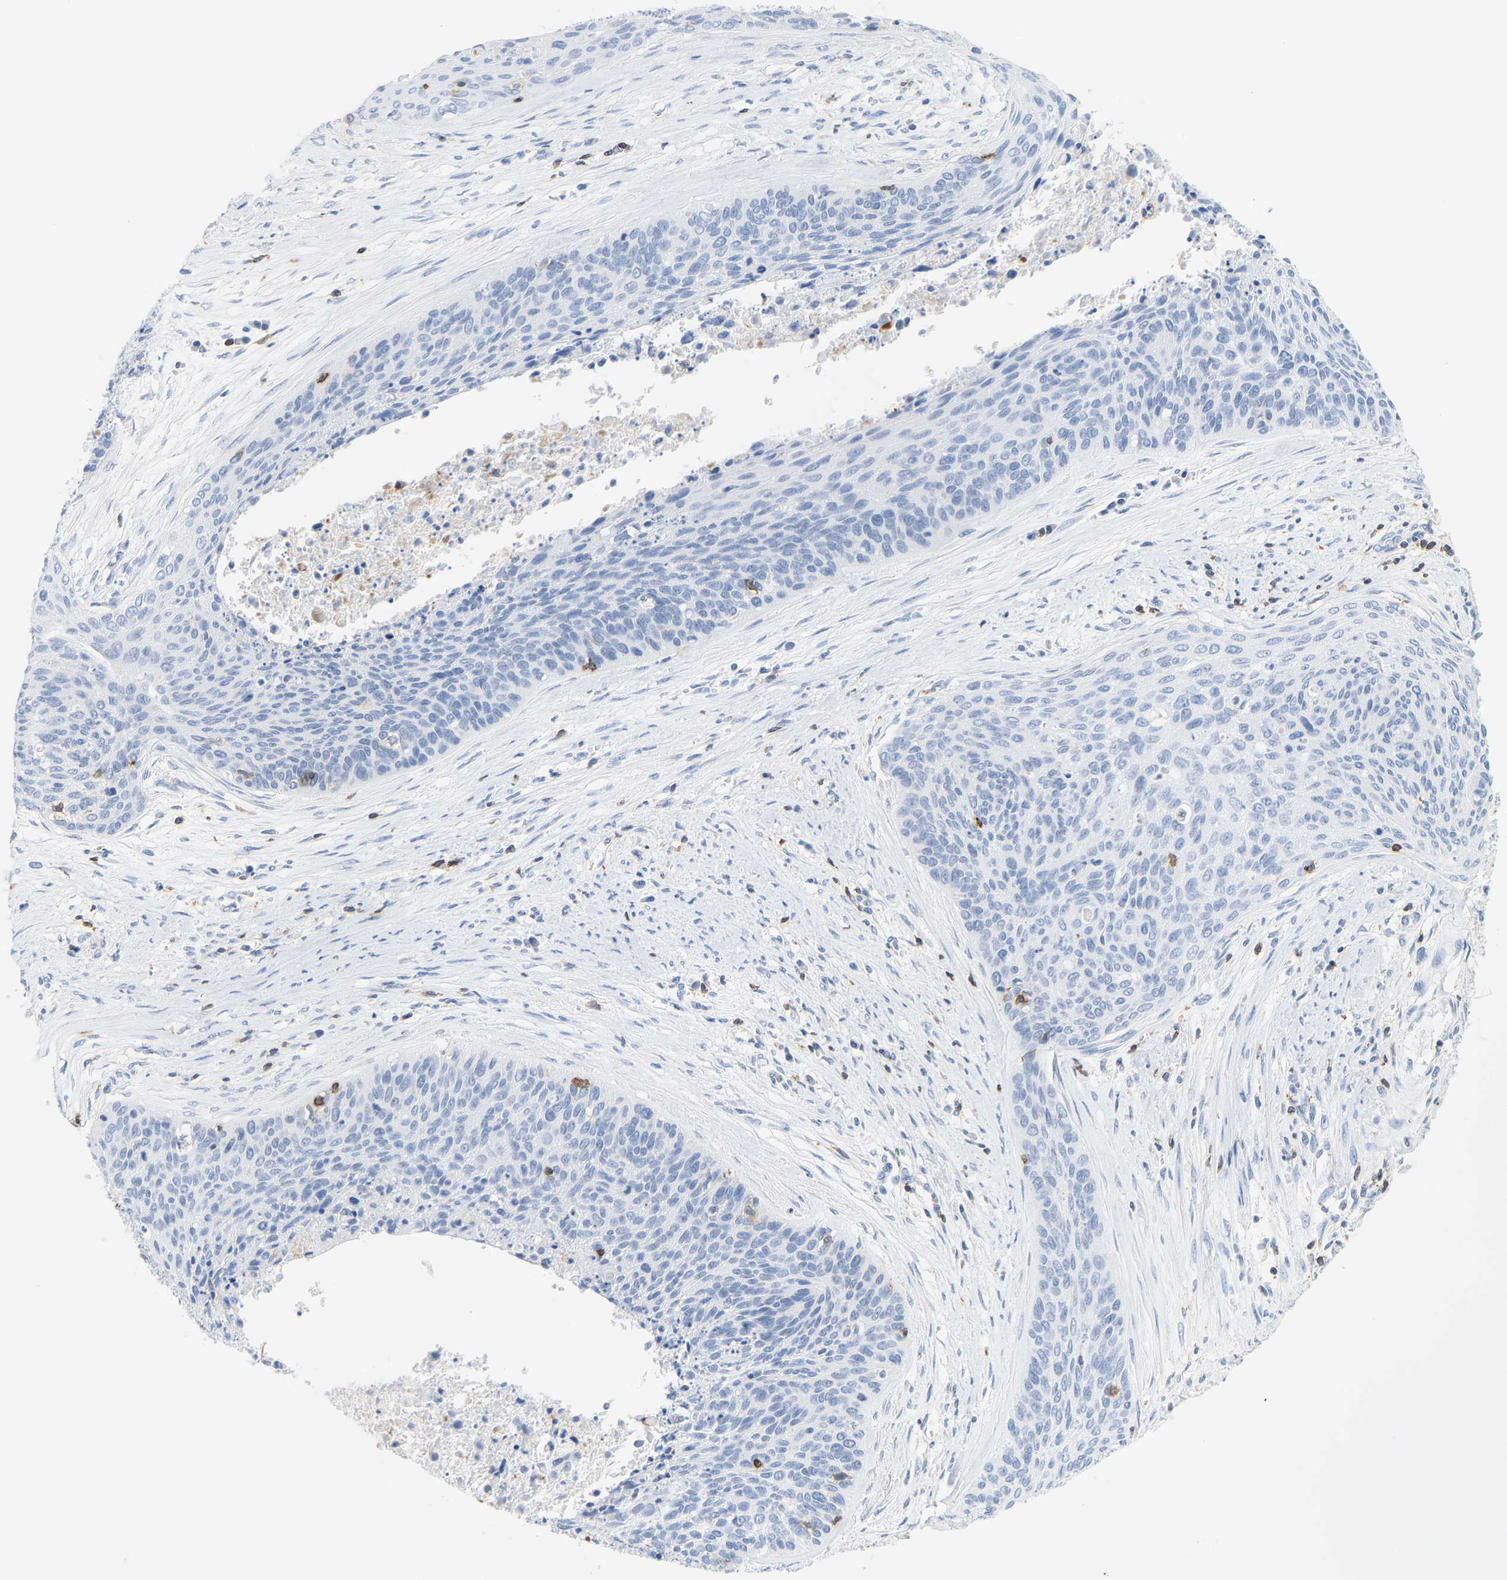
{"staining": {"intensity": "negative", "quantity": "none", "location": "none"}, "tissue": "cervical cancer", "cell_type": "Tumor cells", "image_type": "cancer", "snomed": [{"axis": "morphology", "description": "Squamous cell carcinoma, NOS"}, {"axis": "topography", "description": "Cervix"}], "caption": "A photomicrograph of human cervical cancer (squamous cell carcinoma) is negative for staining in tumor cells.", "gene": "EVL", "patient": {"sex": "female", "age": 55}}